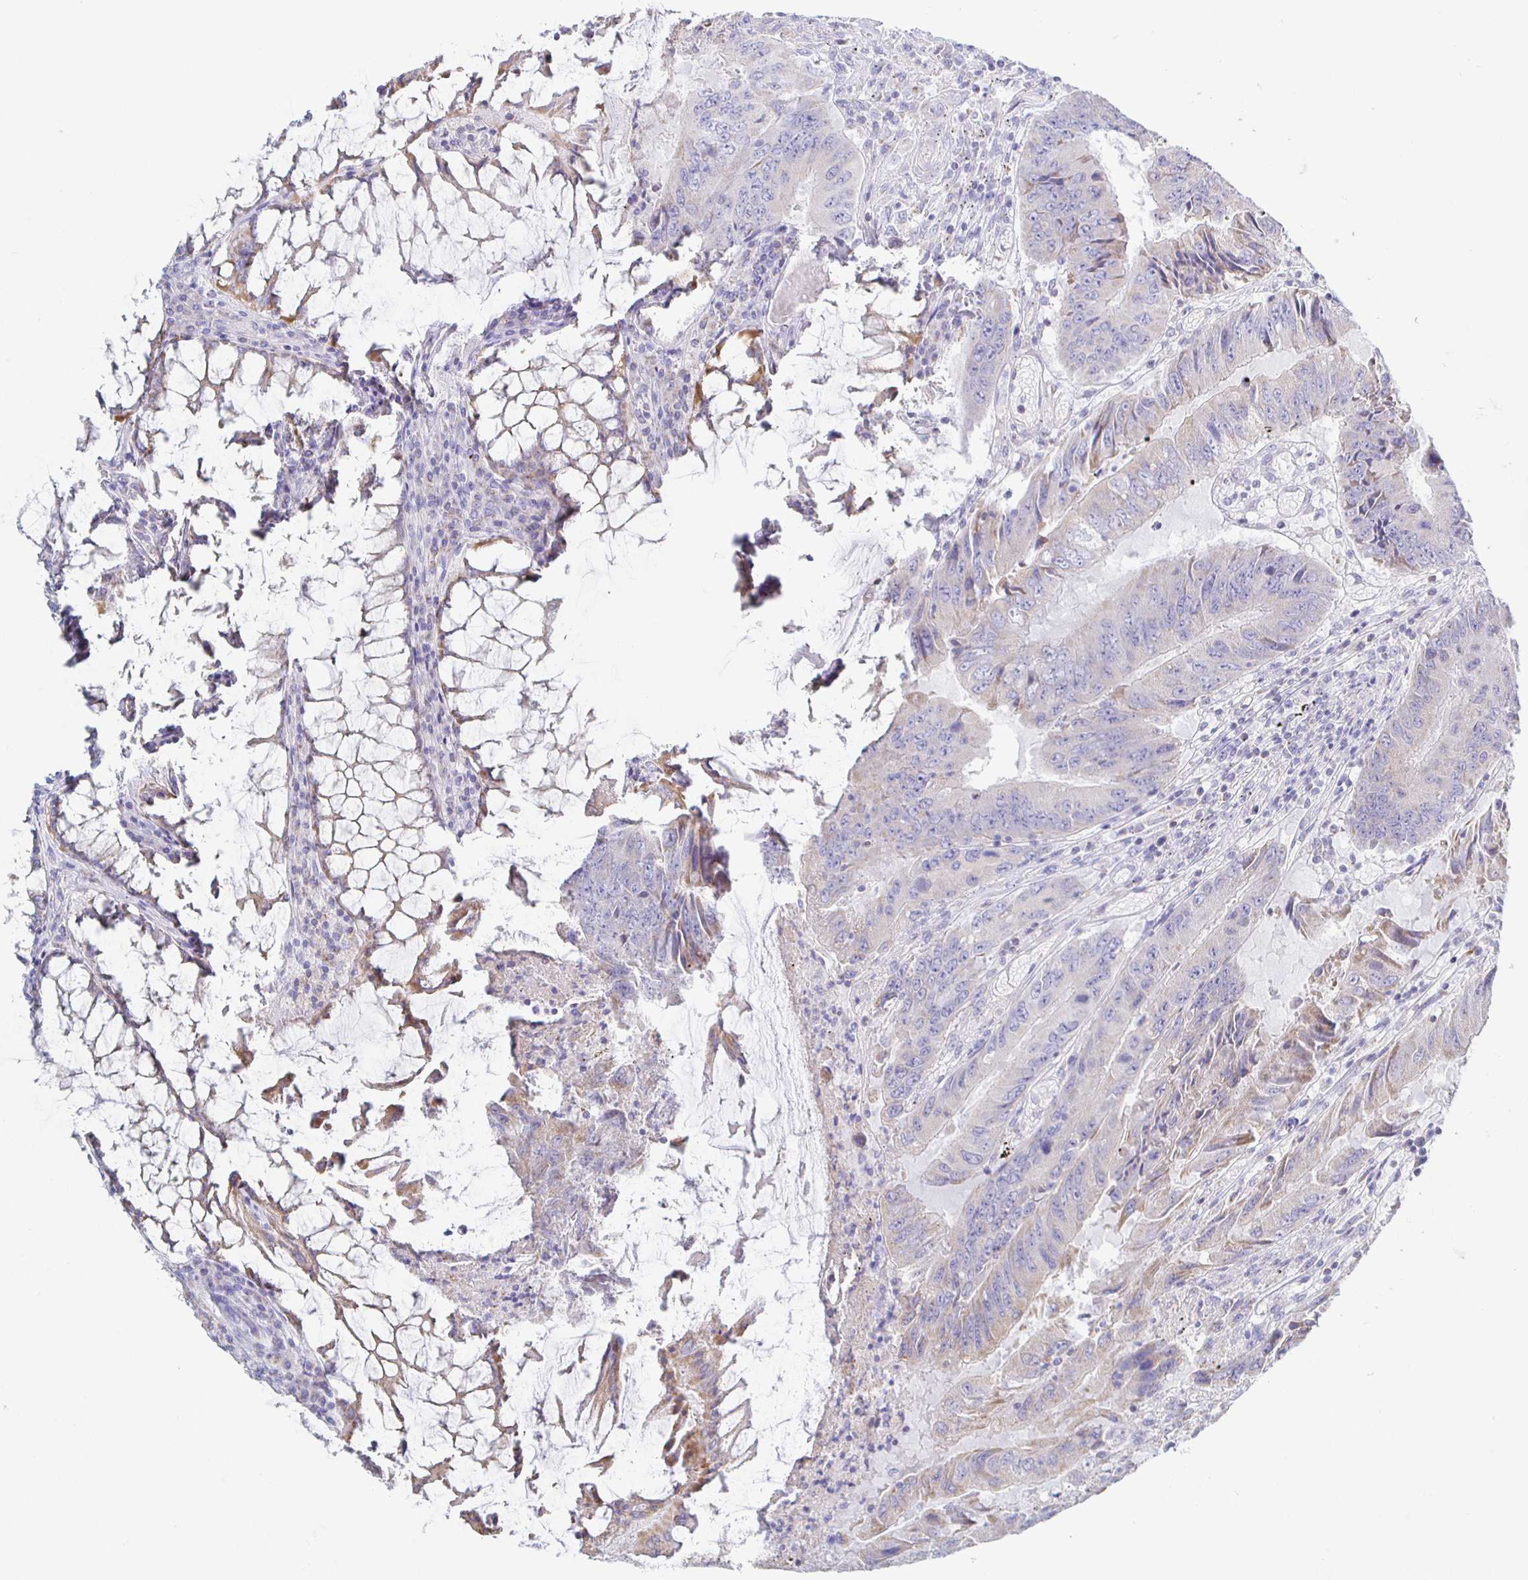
{"staining": {"intensity": "weak", "quantity": "<25%", "location": "cytoplasmic/membranous"}, "tissue": "colorectal cancer", "cell_type": "Tumor cells", "image_type": "cancer", "snomed": [{"axis": "morphology", "description": "Adenocarcinoma, NOS"}, {"axis": "topography", "description": "Colon"}], "caption": "DAB immunohistochemical staining of colorectal cancer demonstrates no significant expression in tumor cells. Brightfield microscopy of IHC stained with DAB (brown) and hematoxylin (blue), captured at high magnification.", "gene": "SYNGR4", "patient": {"sex": "male", "age": 53}}